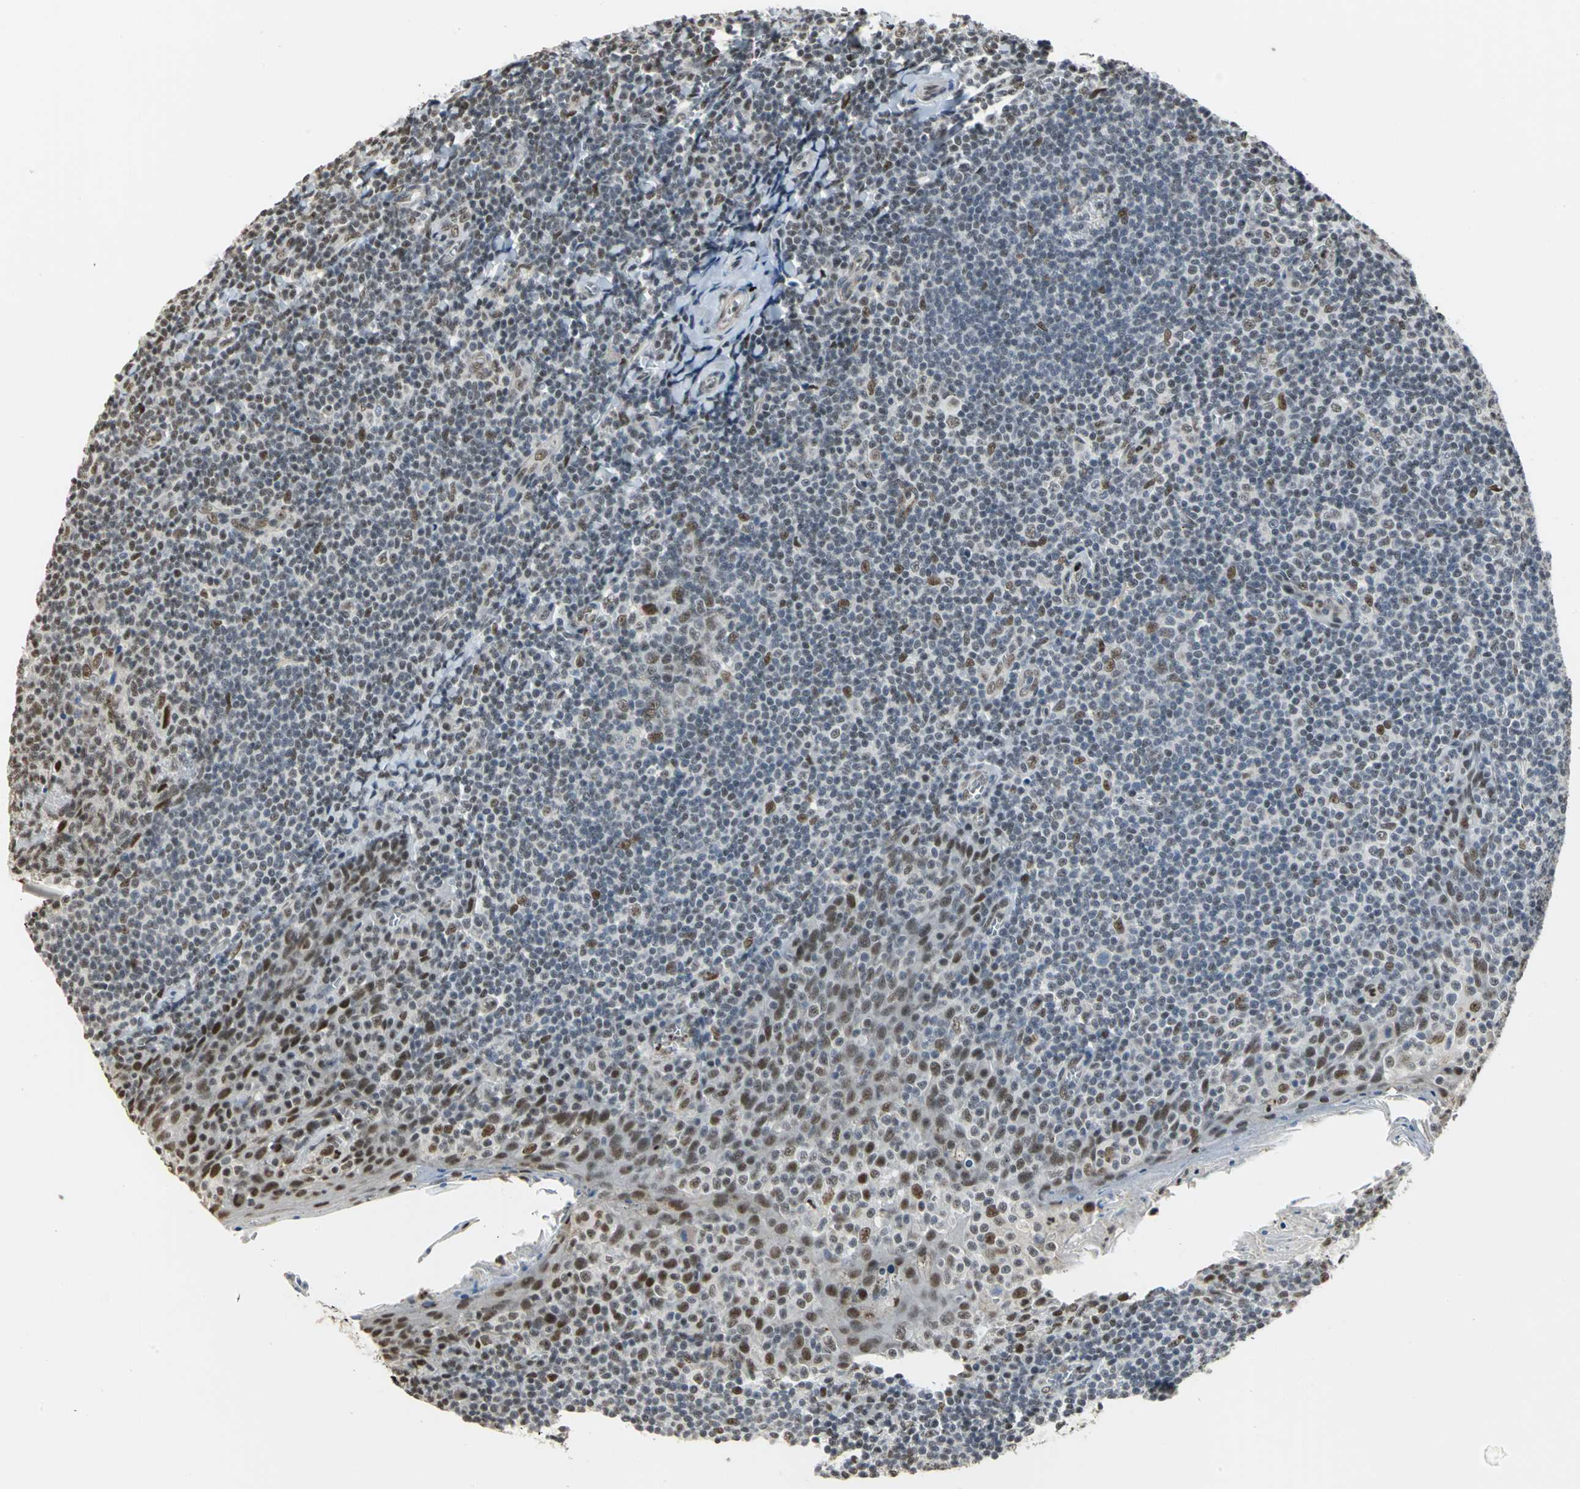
{"staining": {"intensity": "strong", "quantity": "<25%", "location": "nuclear"}, "tissue": "tonsil", "cell_type": "Germinal center cells", "image_type": "normal", "snomed": [{"axis": "morphology", "description": "Normal tissue, NOS"}, {"axis": "topography", "description": "Tonsil"}], "caption": "Tonsil stained with a brown dye demonstrates strong nuclear positive staining in approximately <25% of germinal center cells.", "gene": "CCDC88C", "patient": {"sex": "male", "age": 31}}